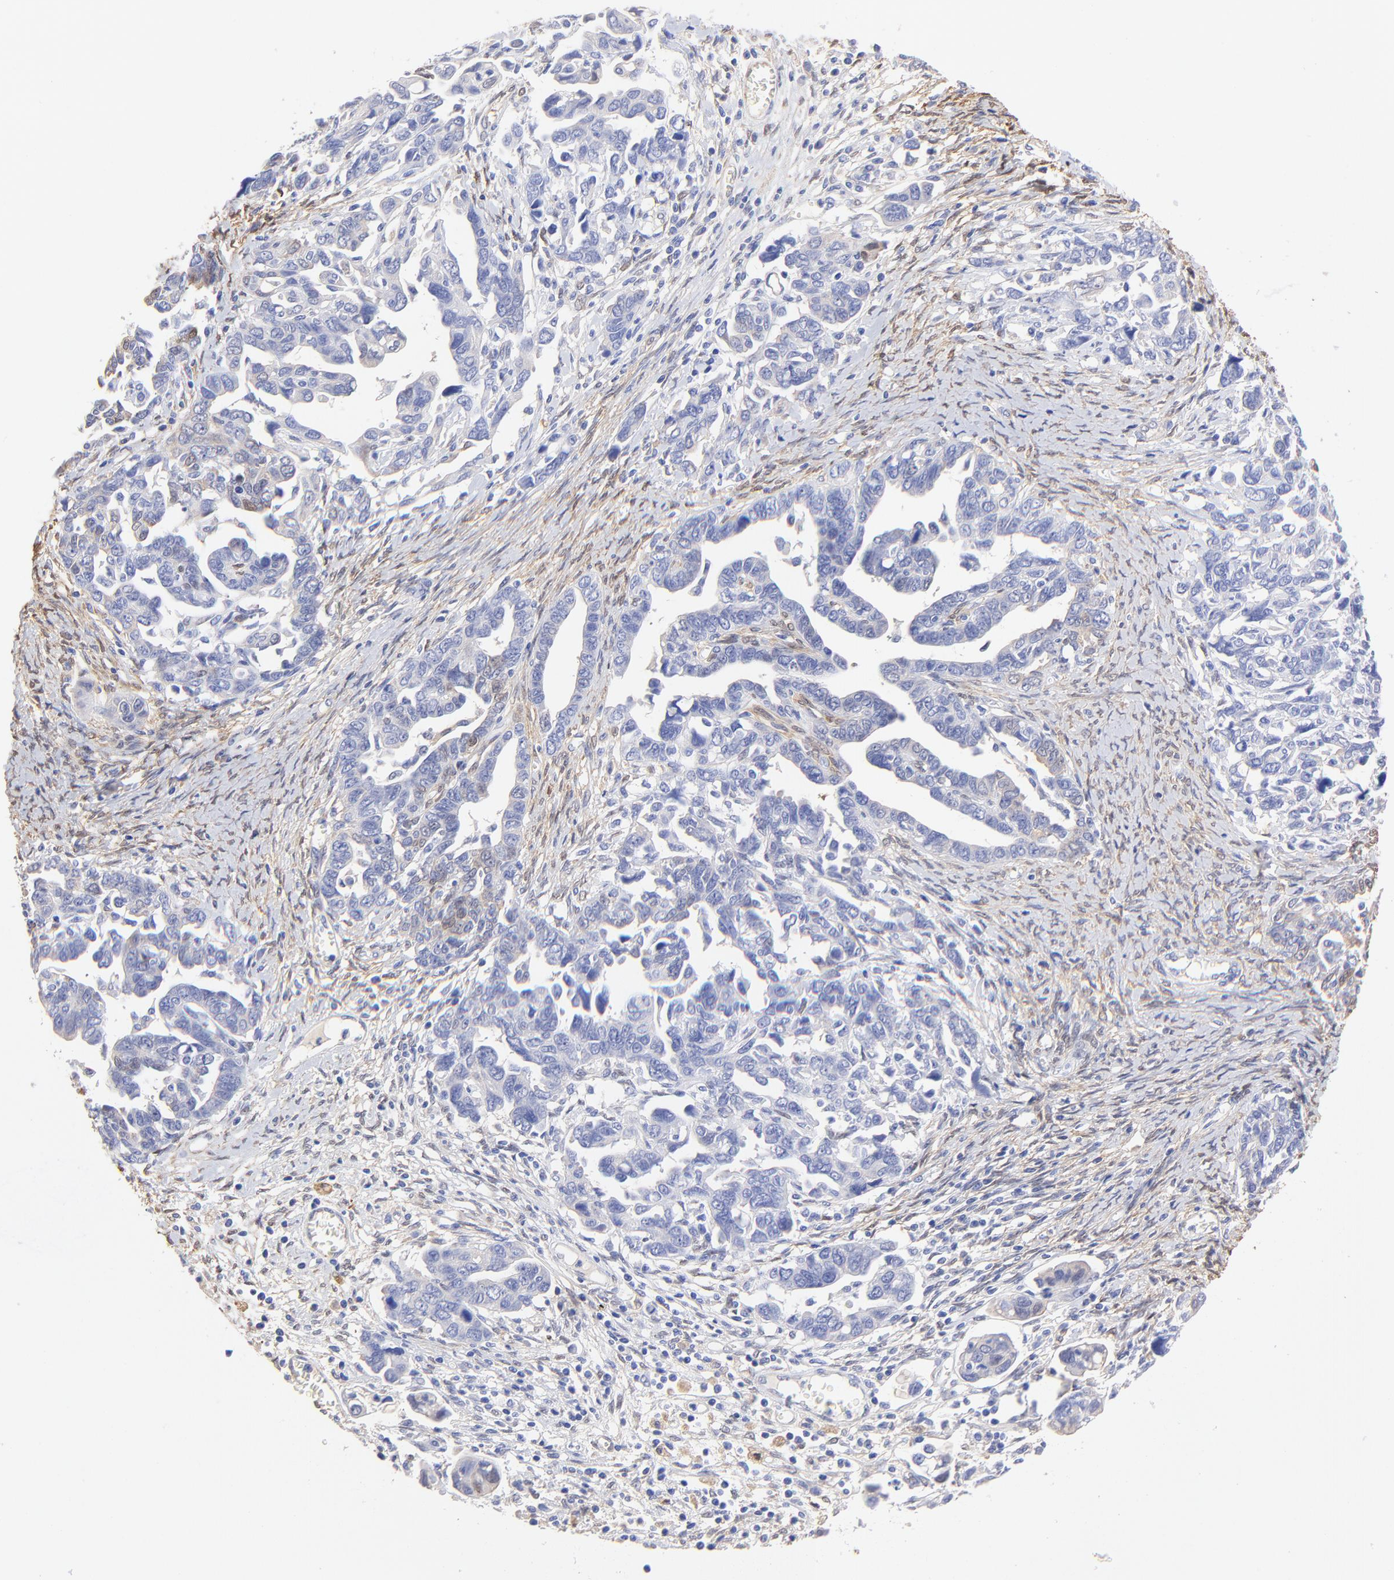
{"staining": {"intensity": "negative", "quantity": "none", "location": "none"}, "tissue": "ovarian cancer", "cell_type": "Tumor cells", "image_type": "cancer", "snomed": [{"axis": "morphology", "description": "Cystadenocarcinoma, serous, NOS"}, {"axis": "topography", "description": "Ovary"}], "caption": "The histopathology image displays no significant expression in tumor cells of ovarian cancer.", "gene": "ALDH1A1", "patient": {"sex": "female", "age": 69}}